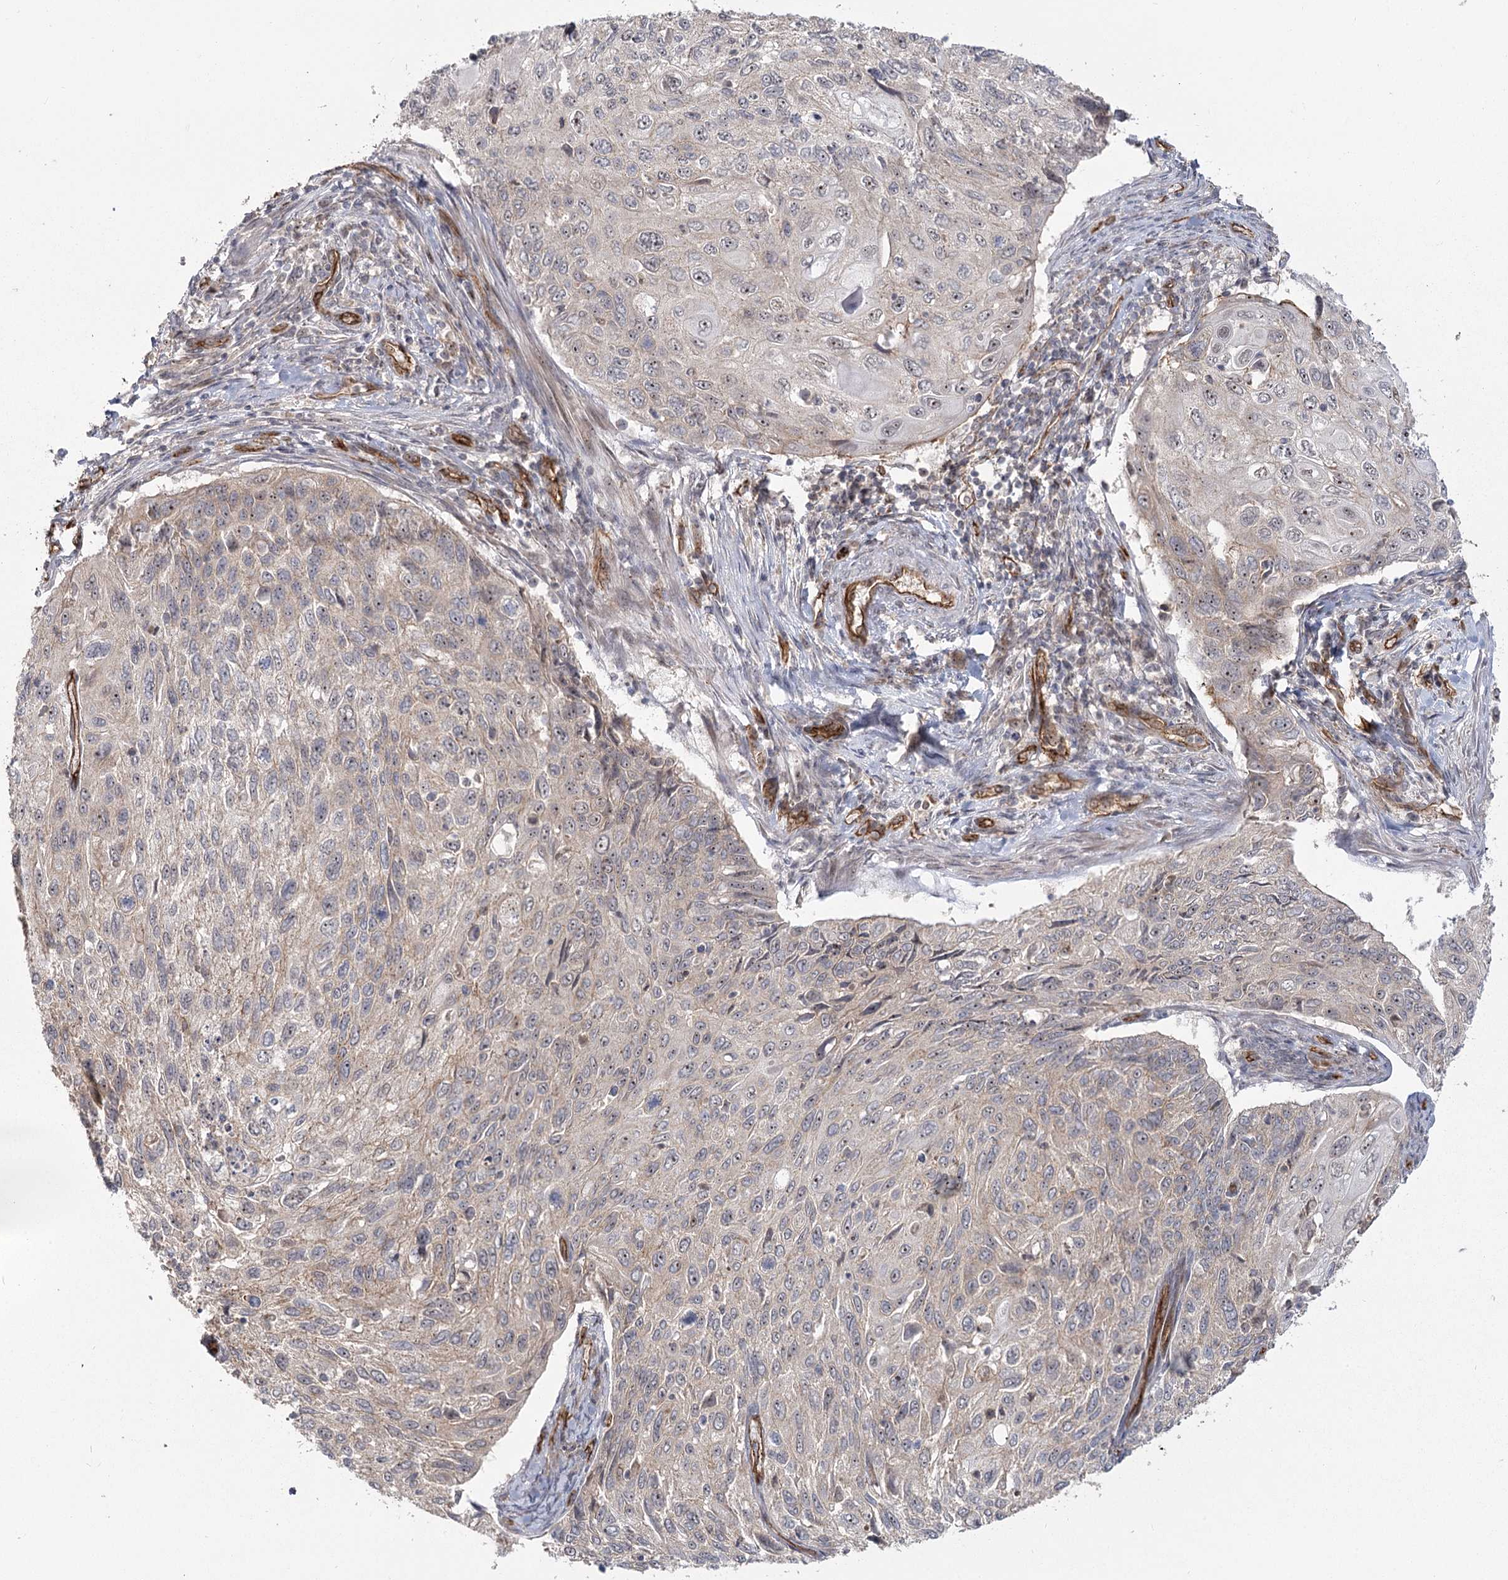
{"staining": {"intensity": "negative", "quantity": "none", "location": "none"}, "tissue": "cervical cancer", "cell_type": "Tumor cells", "image_type": "cancer", "snomed": [{"axis": "morphology", "description": "Squamous cell carcinoma, NOS"}, {"axis": "topography", "description": "Cervix"}], "caption": "Human cervical cancer stained for a protein using immunohistochemistry reveals no positivity in tumor cells.", "gene": "RPP14", "patient": {"sex": "female", "age": 70}}